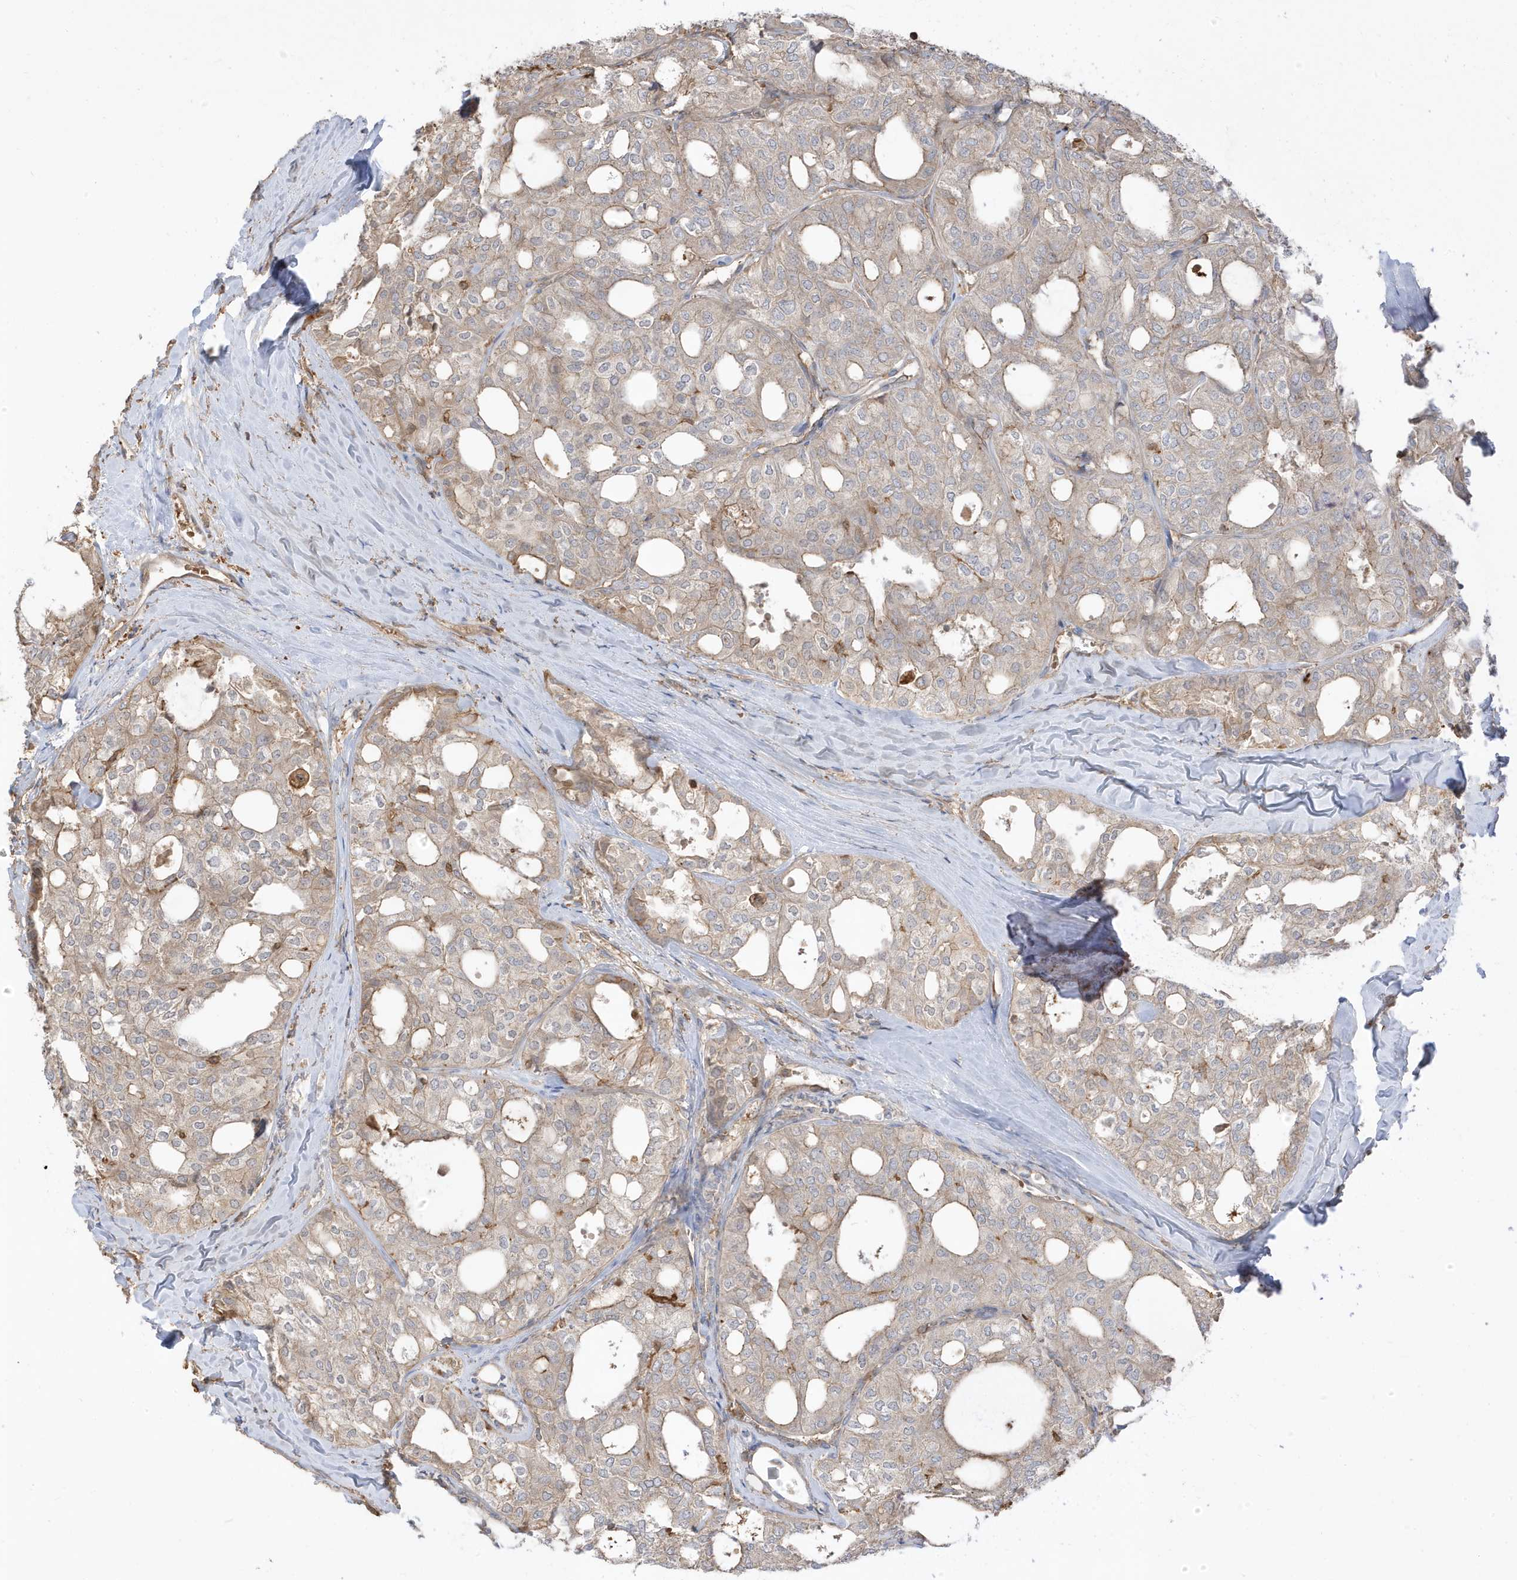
{"staining": {"intensity": "weak", "quantity": "25%-75%", "location": "cytoplasmic/membranous"}, "tissue": "thyroid cancer", "cell_type": "Tumor cells", "image_type": "cancer", "snomed": [{"axis": "morphology", "description": "Follicular adenoma carcinoma, NOS"}, {"axis": "topography", "description": "Thyroid gland"}], "caption": "Protein staining exhibits weak cytoplasmic/membranous staining in approximately 25%-75% of tumor cells in thyroid follicular adenoma carcinoma.", "gene": "ZBTB8A", "patient": {"sex": "male", "age": 75}}